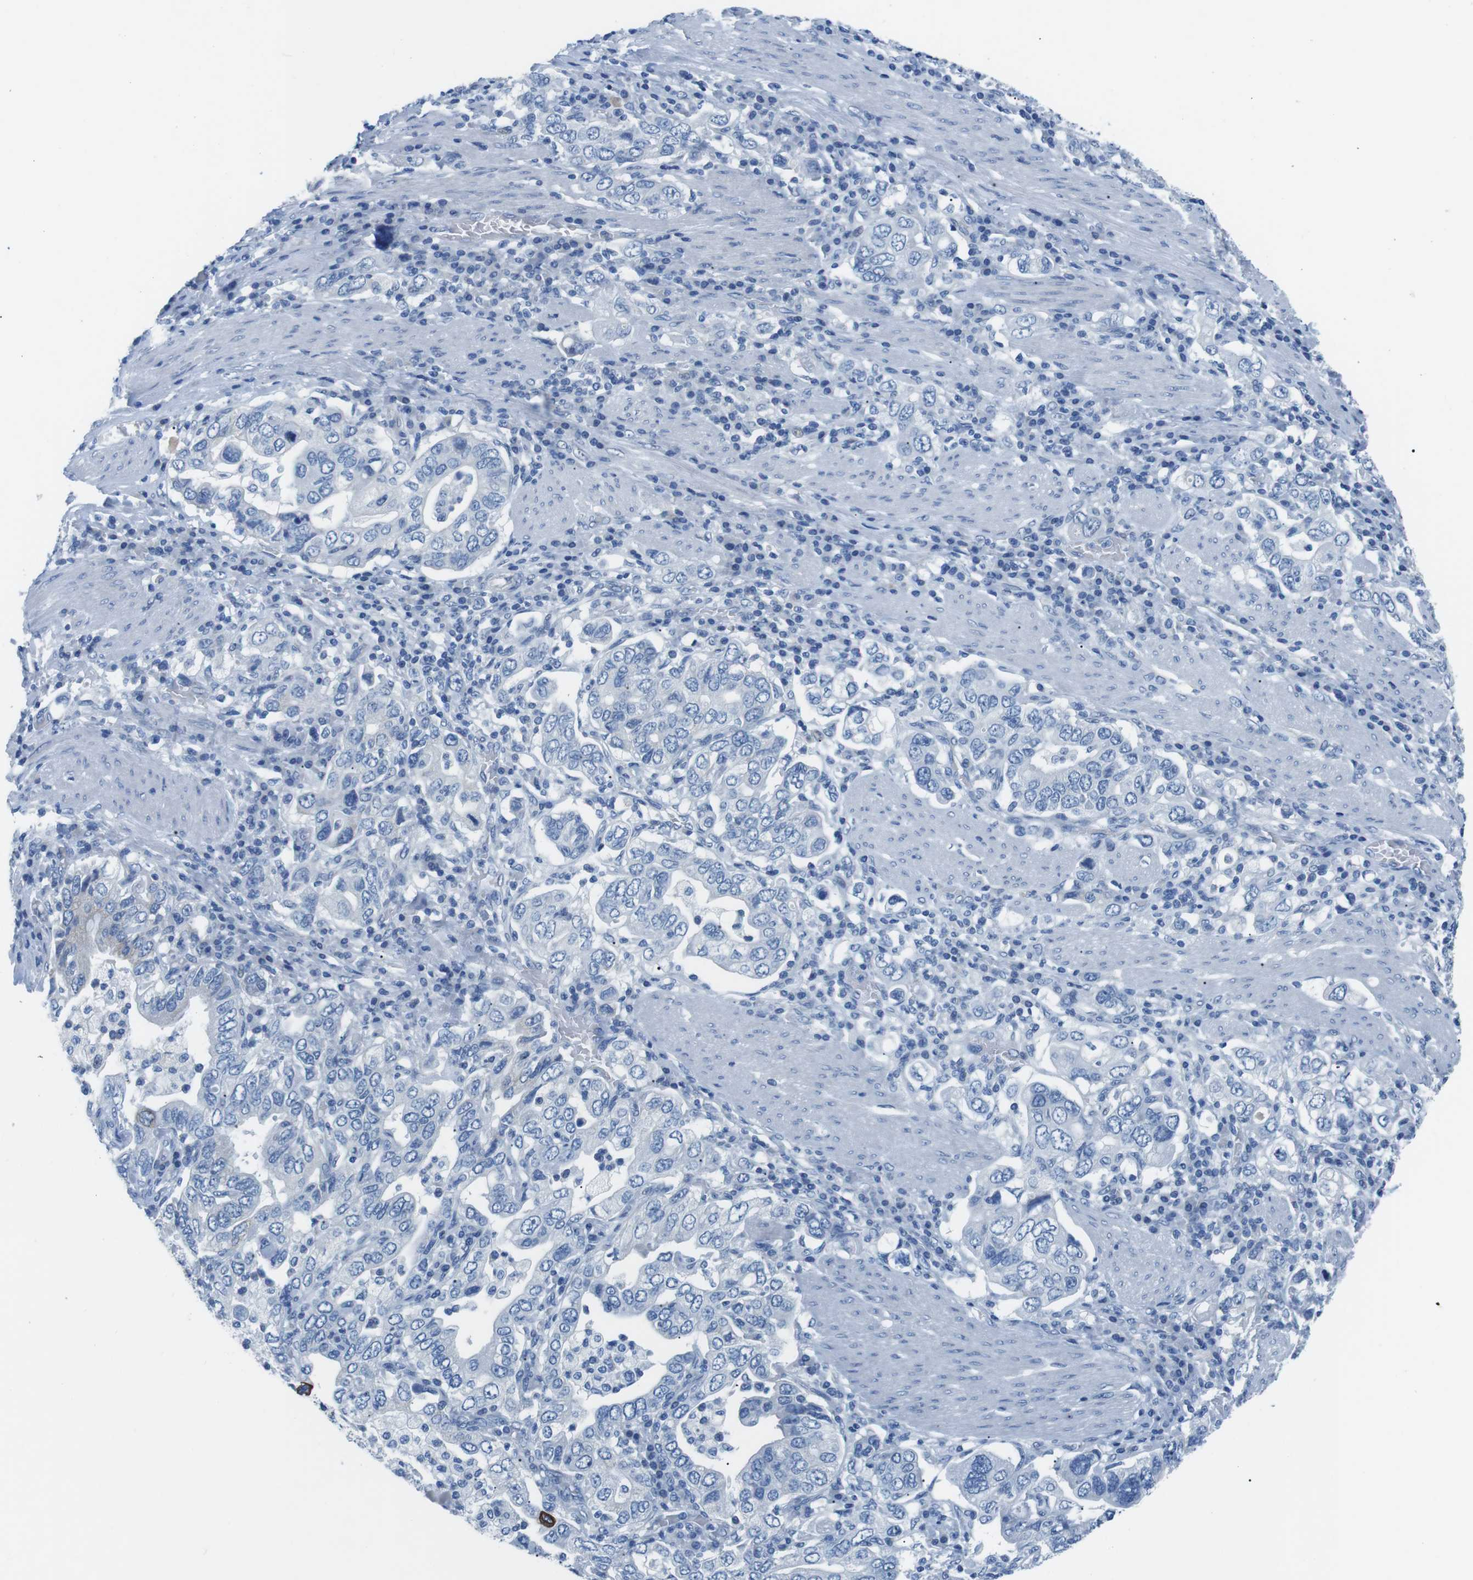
{"staining": {"intensity": "negative", "quantity": "none", "location": "none"}, "tissue": "stomach cancer", "cell_type": "Tumor cells", "image_type": "cancer", "snomed": [{"axis": "morphology", "description": "Adenocarcinoma, NOS"}, {"axis": "topography", "description": "Stomach, upper"}], "caption": "This is an IHC histopathology image of adenocarcinoma (stomach). There is no positivity in tumor cells.", "gene": "MUC2", "patient": {"sex": "male", "age": 62}}